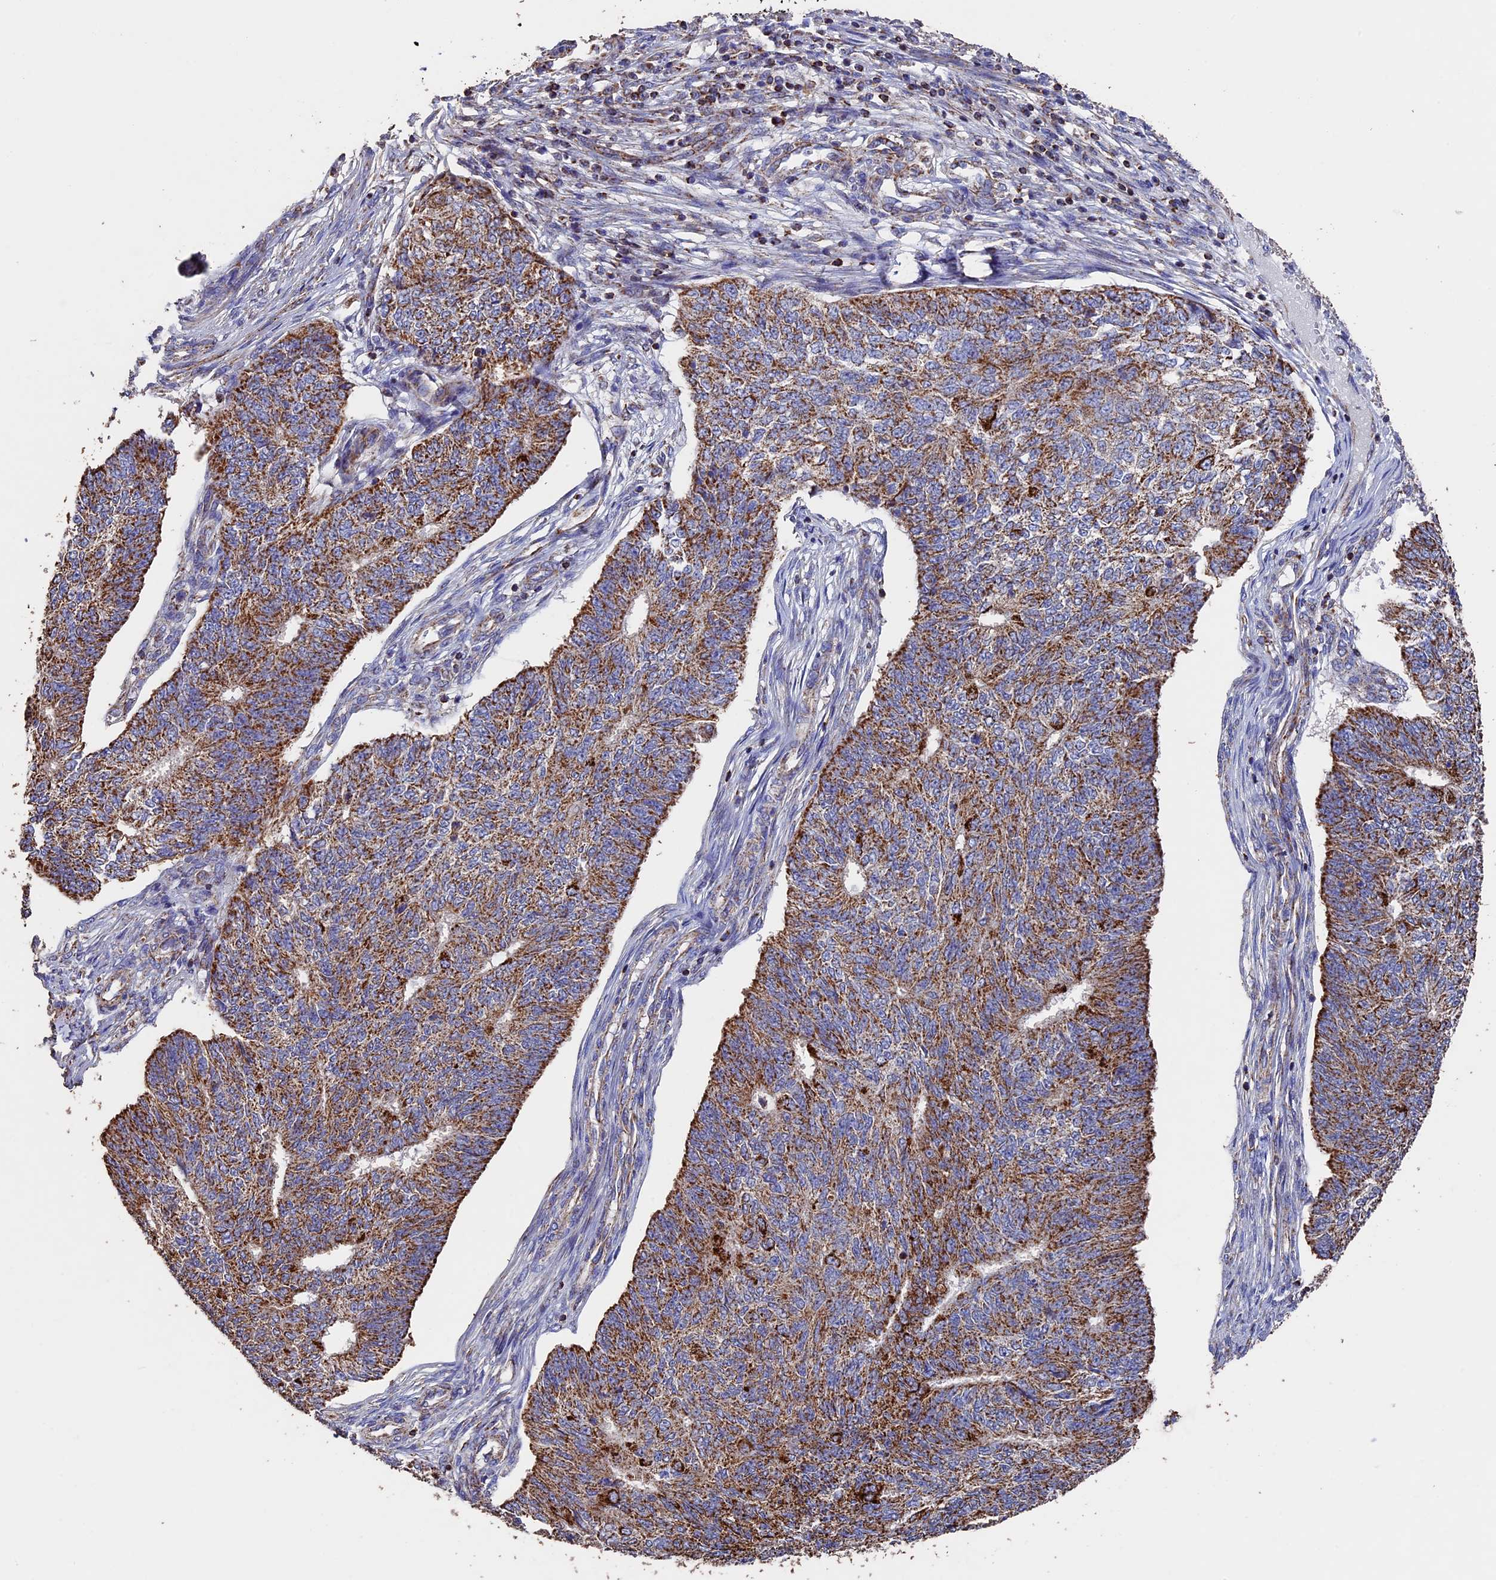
{"staining": {"intensity": "strong", "quantity": ">75%", "location": "cytoplasmic/membranous"}, "tissue": "endometrial cancer", "cell_type": "Tumor cells", "image_type": "cancer", "snomed": [{"axis": "morphology", "description": "Adenocarcinoma, NOS"}, {"axis": "topography", "description": "Endometrium"}], "caption": "Endometrial cancer (adenocarcinoma) was stained to show a protein in brown. There is high levels of strong cytoplasmic/membranous staining in approximately >75% of tumor cells.", "gene": "ADAT1", "patient": {"sex": "female", "age": 32}}